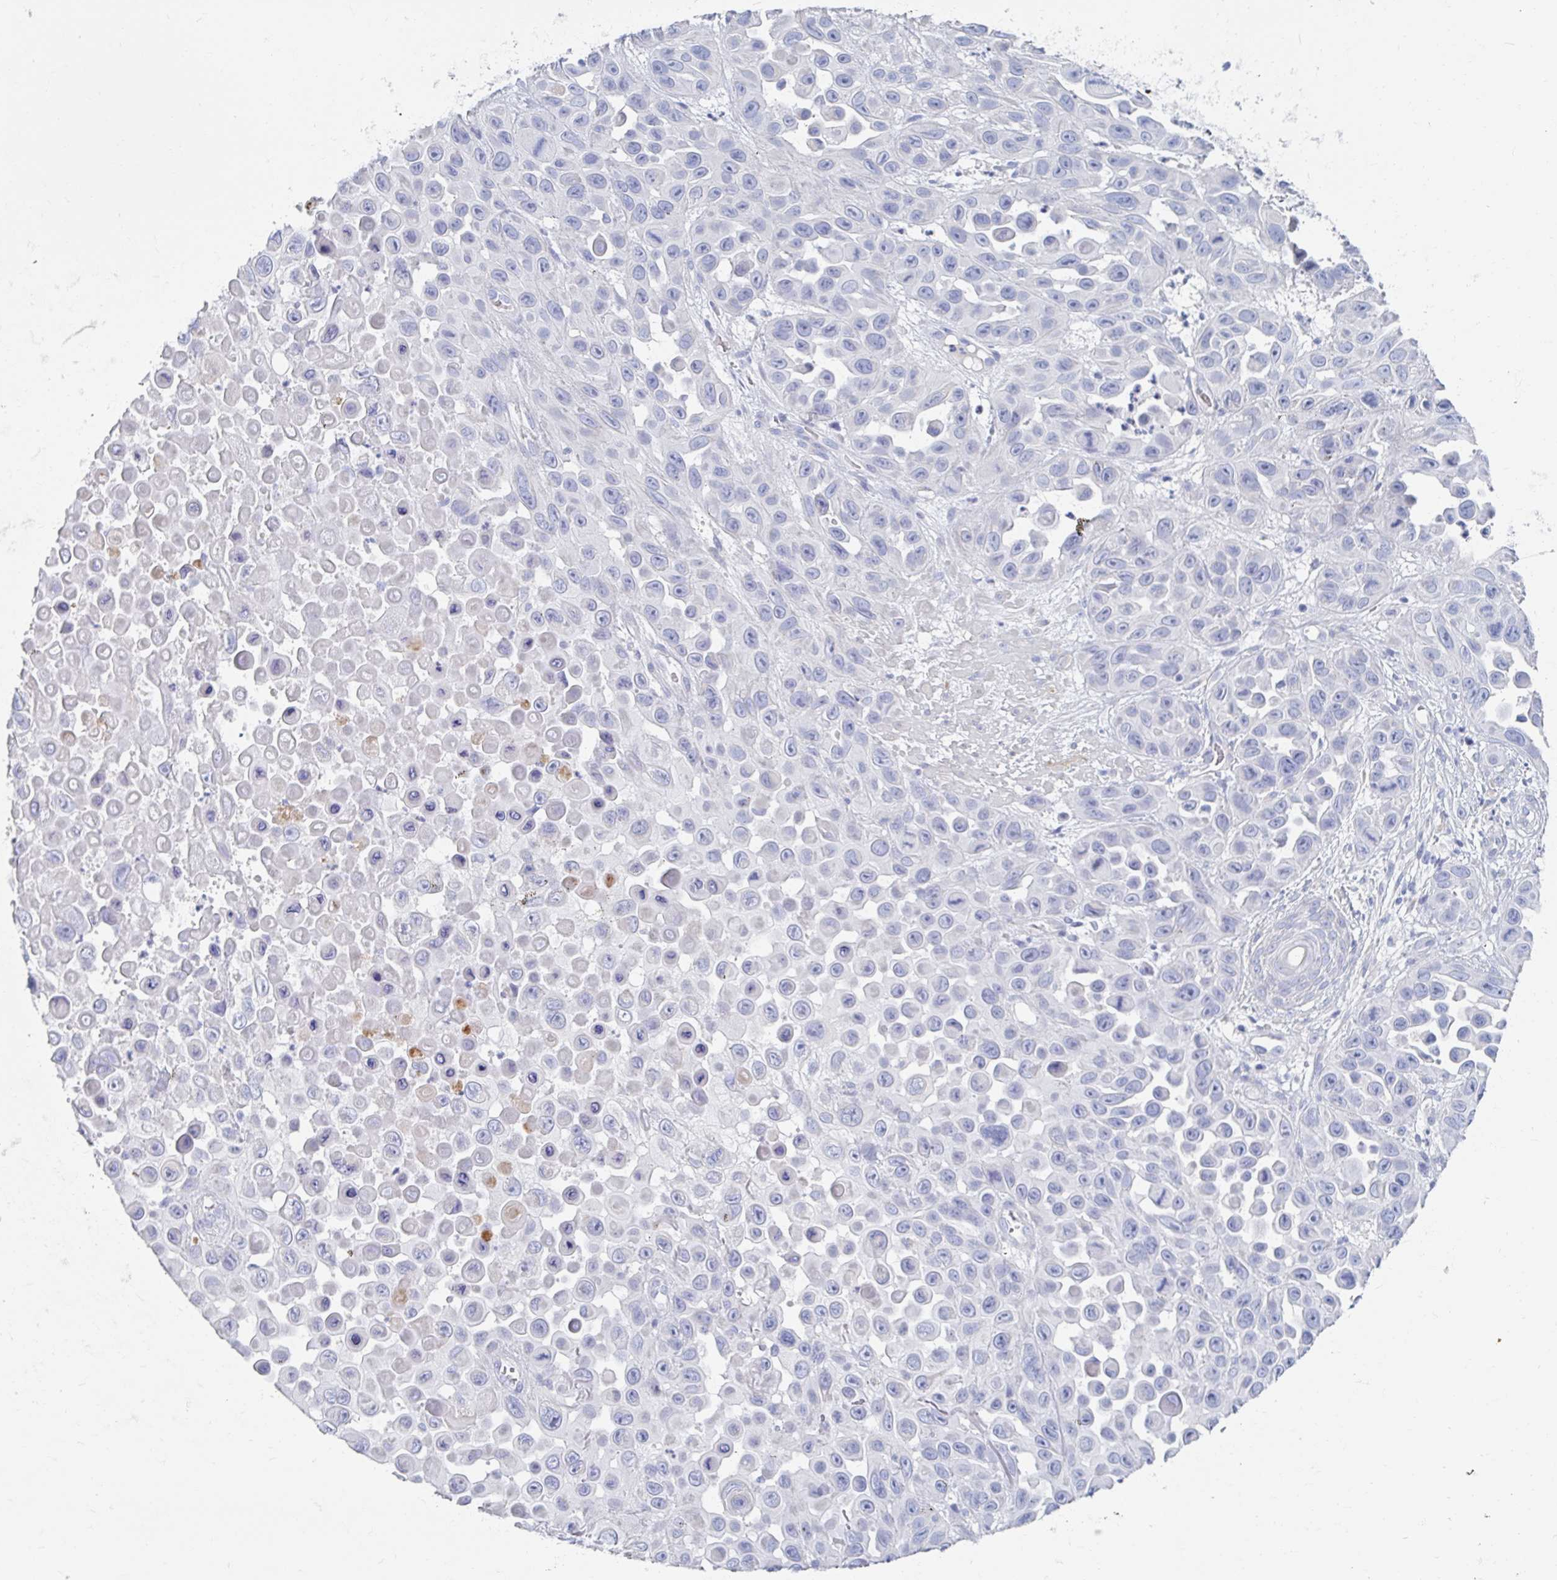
{"staining": {"intensity": "negative", "quantity": "none", "location": "none"}, "tissue": "skin cancer", "cell_type": "Tumor cells", "image_type": "cancer", "snomed": [{"axis": "morphology", "description": "Squamous cell carcinoma, NOS"}, {"axis": "topography", "description": "Skin"}], "caption": "An image of human skin squamous cell carcinoma is negative for staining in tumor cells. (Stains: DAB (3,3'-diaminobenzidine) immunohistochemistry (IHC) with hematoxylin counter stain, Microscopy: brightfield microscopy at high magnification).", "gene": "MYLK2", "patient": {"sex": "male", "age": 81}}